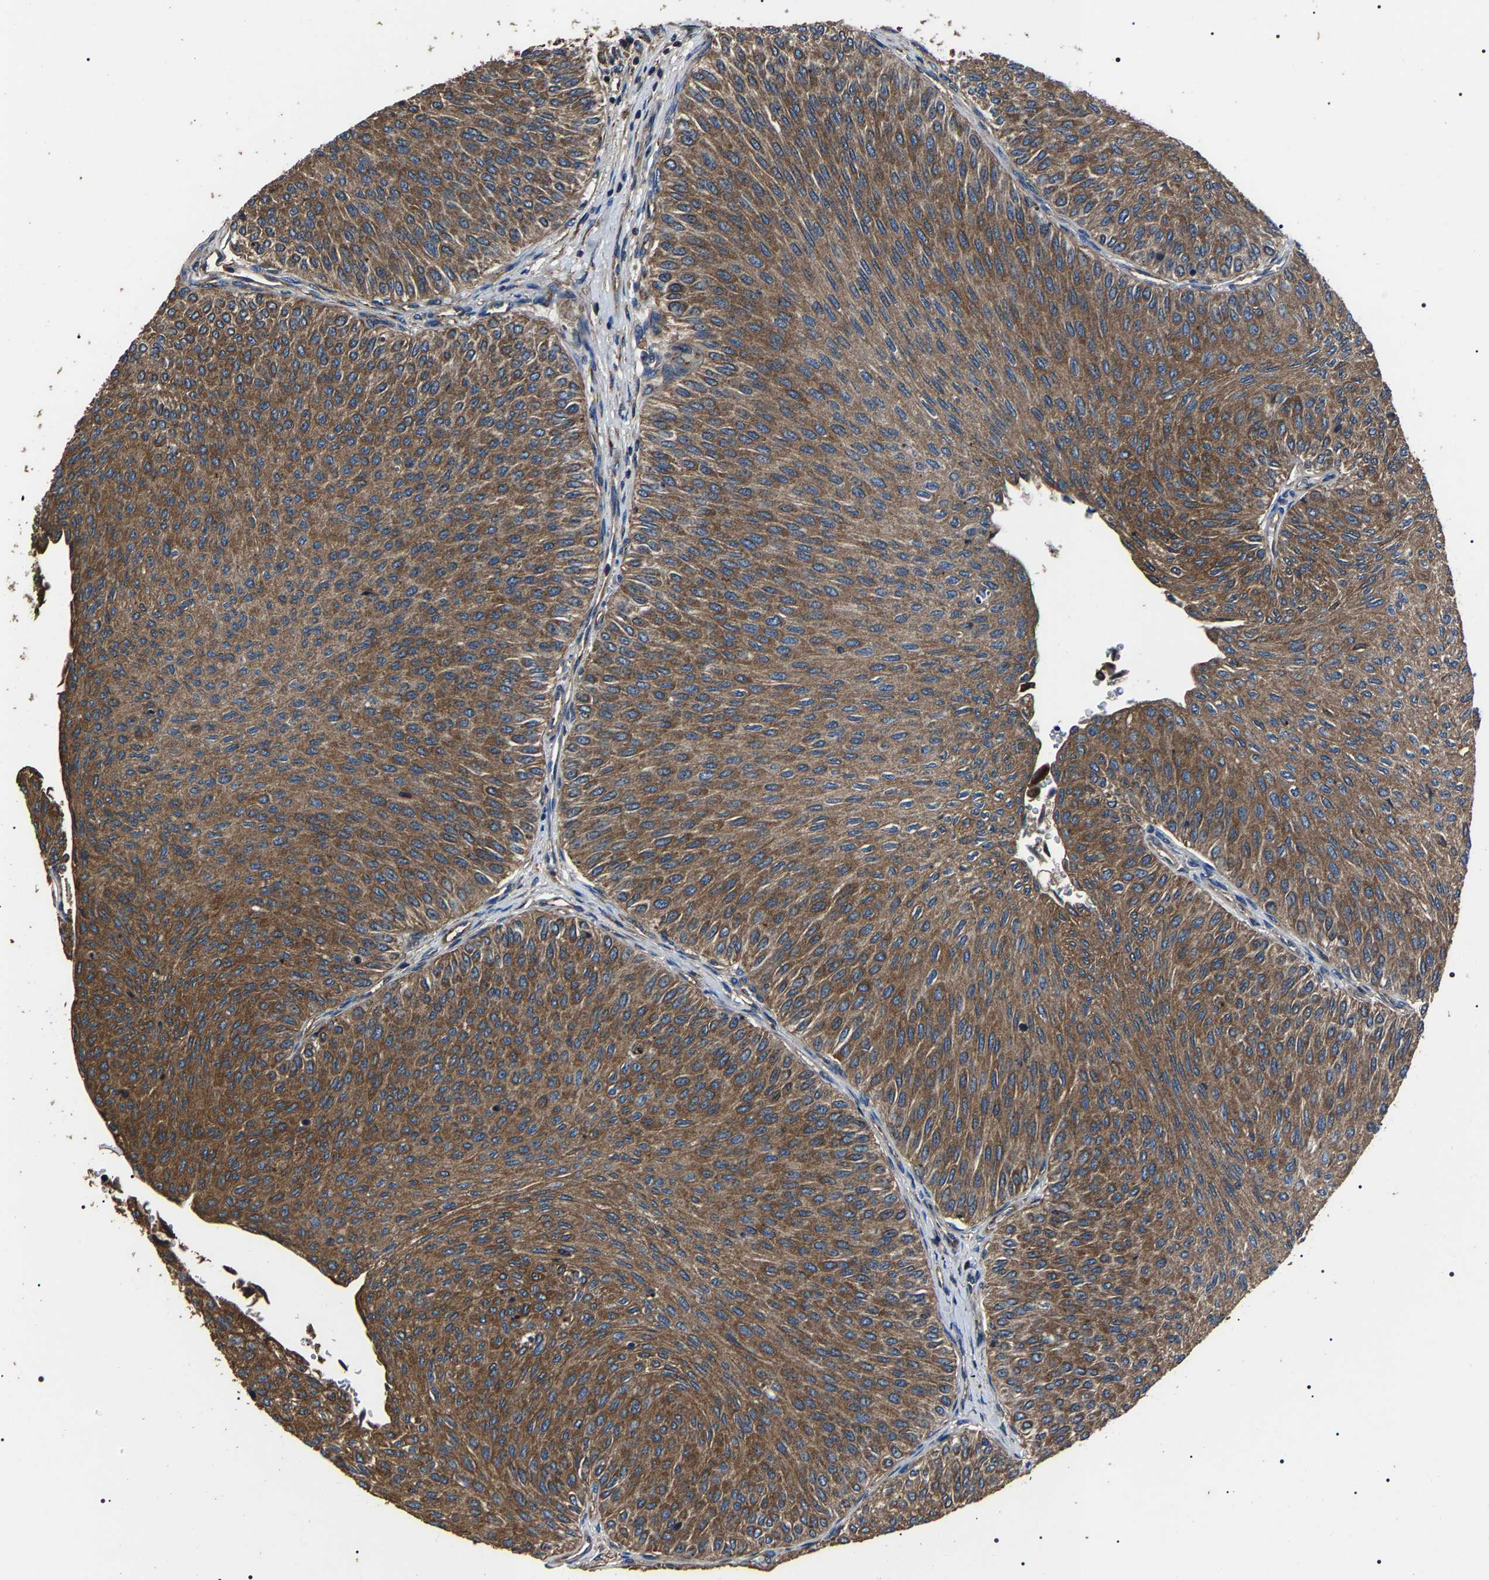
{"staining": {"intensity": "moderate", "quantity": ">75%", "location": "cytoplasmic/membranous"}, "tissue": "urothelial cancer", "cell_type": "Tumor cells", "image_type": "cancer", "snomed": [{"axis": "morphology", "description": "Urothelial carcinoma, Low grade"}, {"axis": "topography", "description": "Urinary bladder"}], "caption": "Low-grade urothelial carcinoma stained for a protein (brown) displays moderate cytoplasmic/membranous positive staining in about >75% of tumor cells.", "gene": "HSCB", "patient": {"sex": "male", "age": 78}}